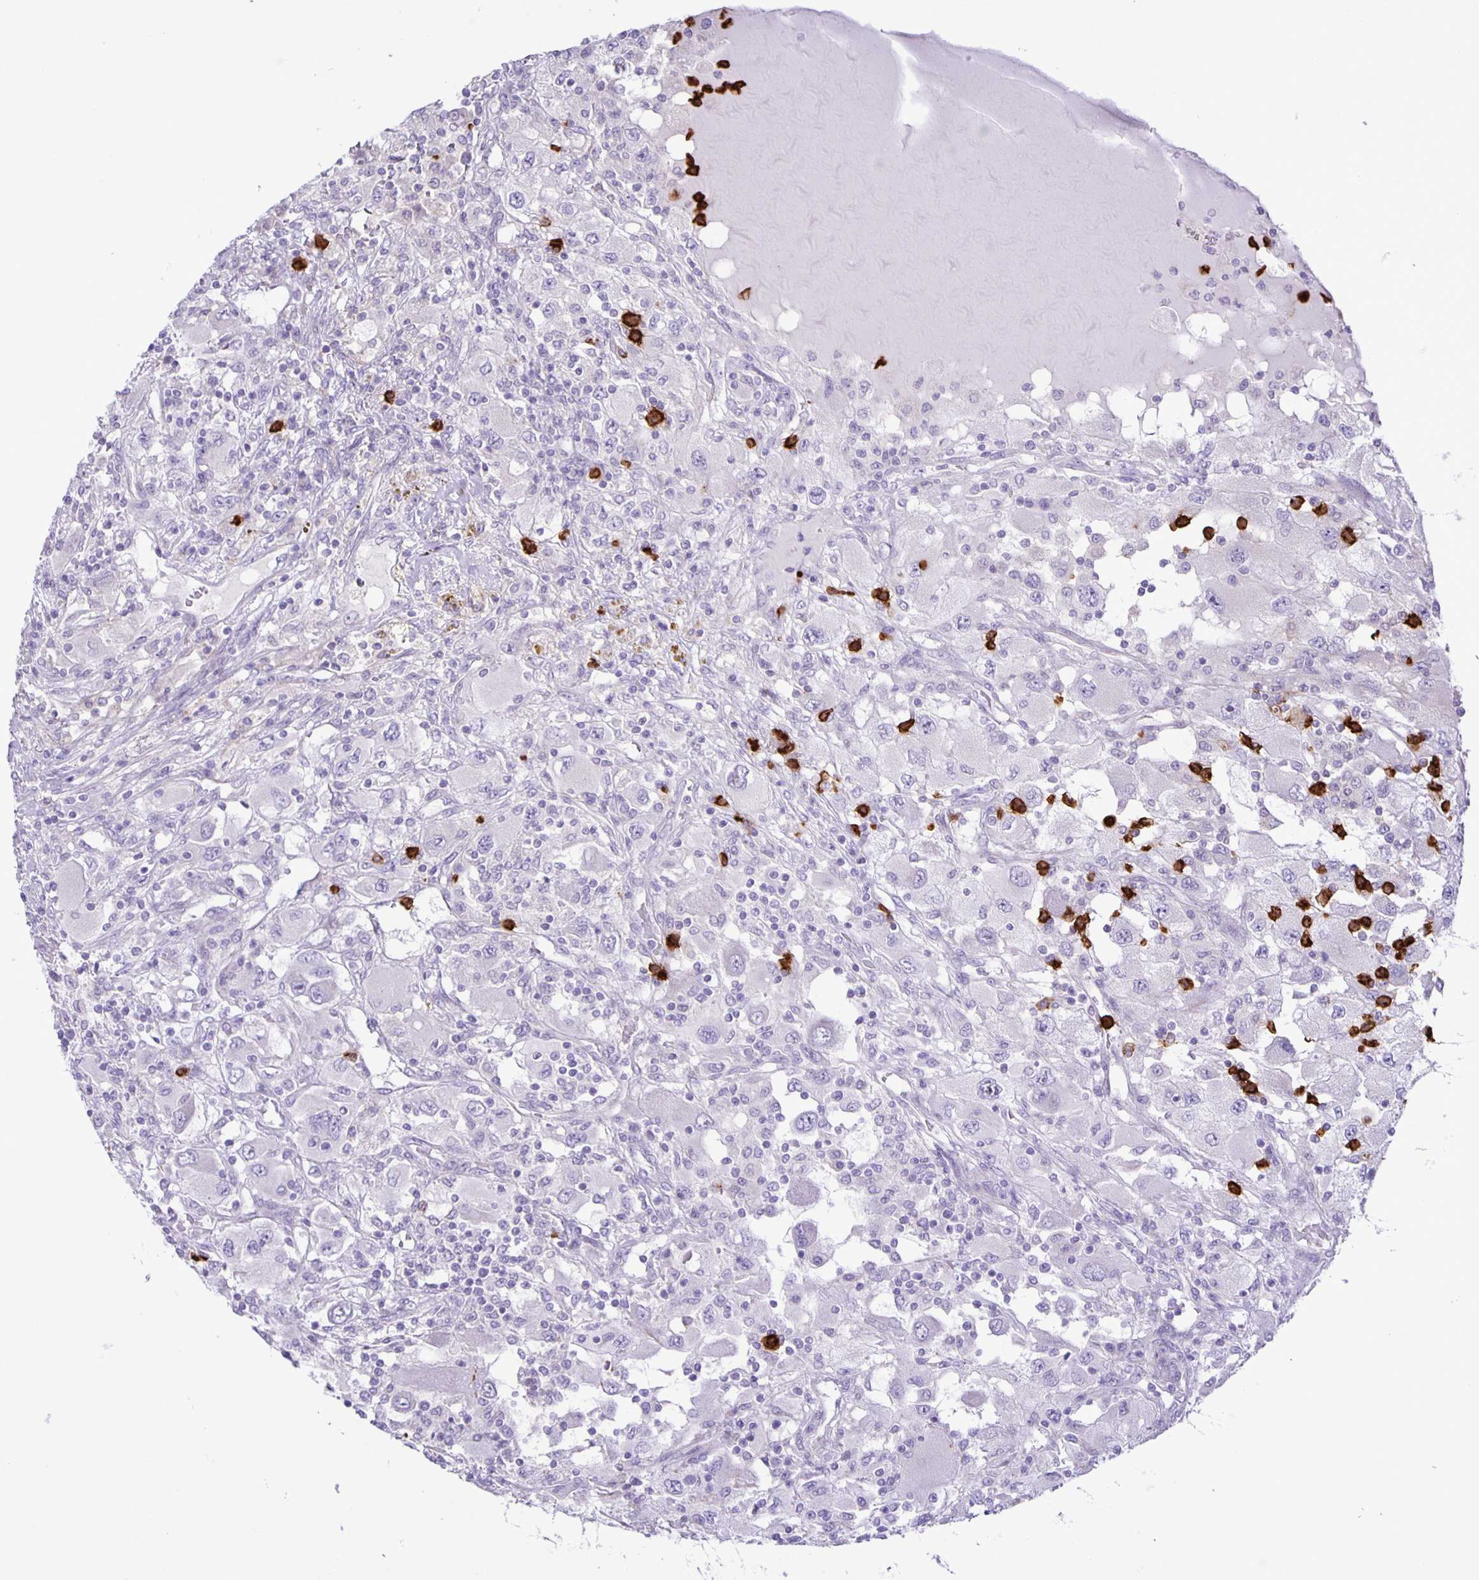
{"staining": {"intensity": "negative", "quantity": "none", "location": "none"}, "tissue": "renal cancer", "cell_type": "Tumor cells", "image_type": "cancer", "snomed": [{"axis": "morphology", "description": "Adenocarcinoma, NOS"}, {"axis": "topography", "description": "Kidney"}], "caption": "Immunohistochemistry histopathology image of human renal cancer (adenocarcinoma) stained for a protein (brown), which exhibits no positivity in tumor cells.", "gene": "ADCK1", "patient": {"sex": "female", "age": 67}}